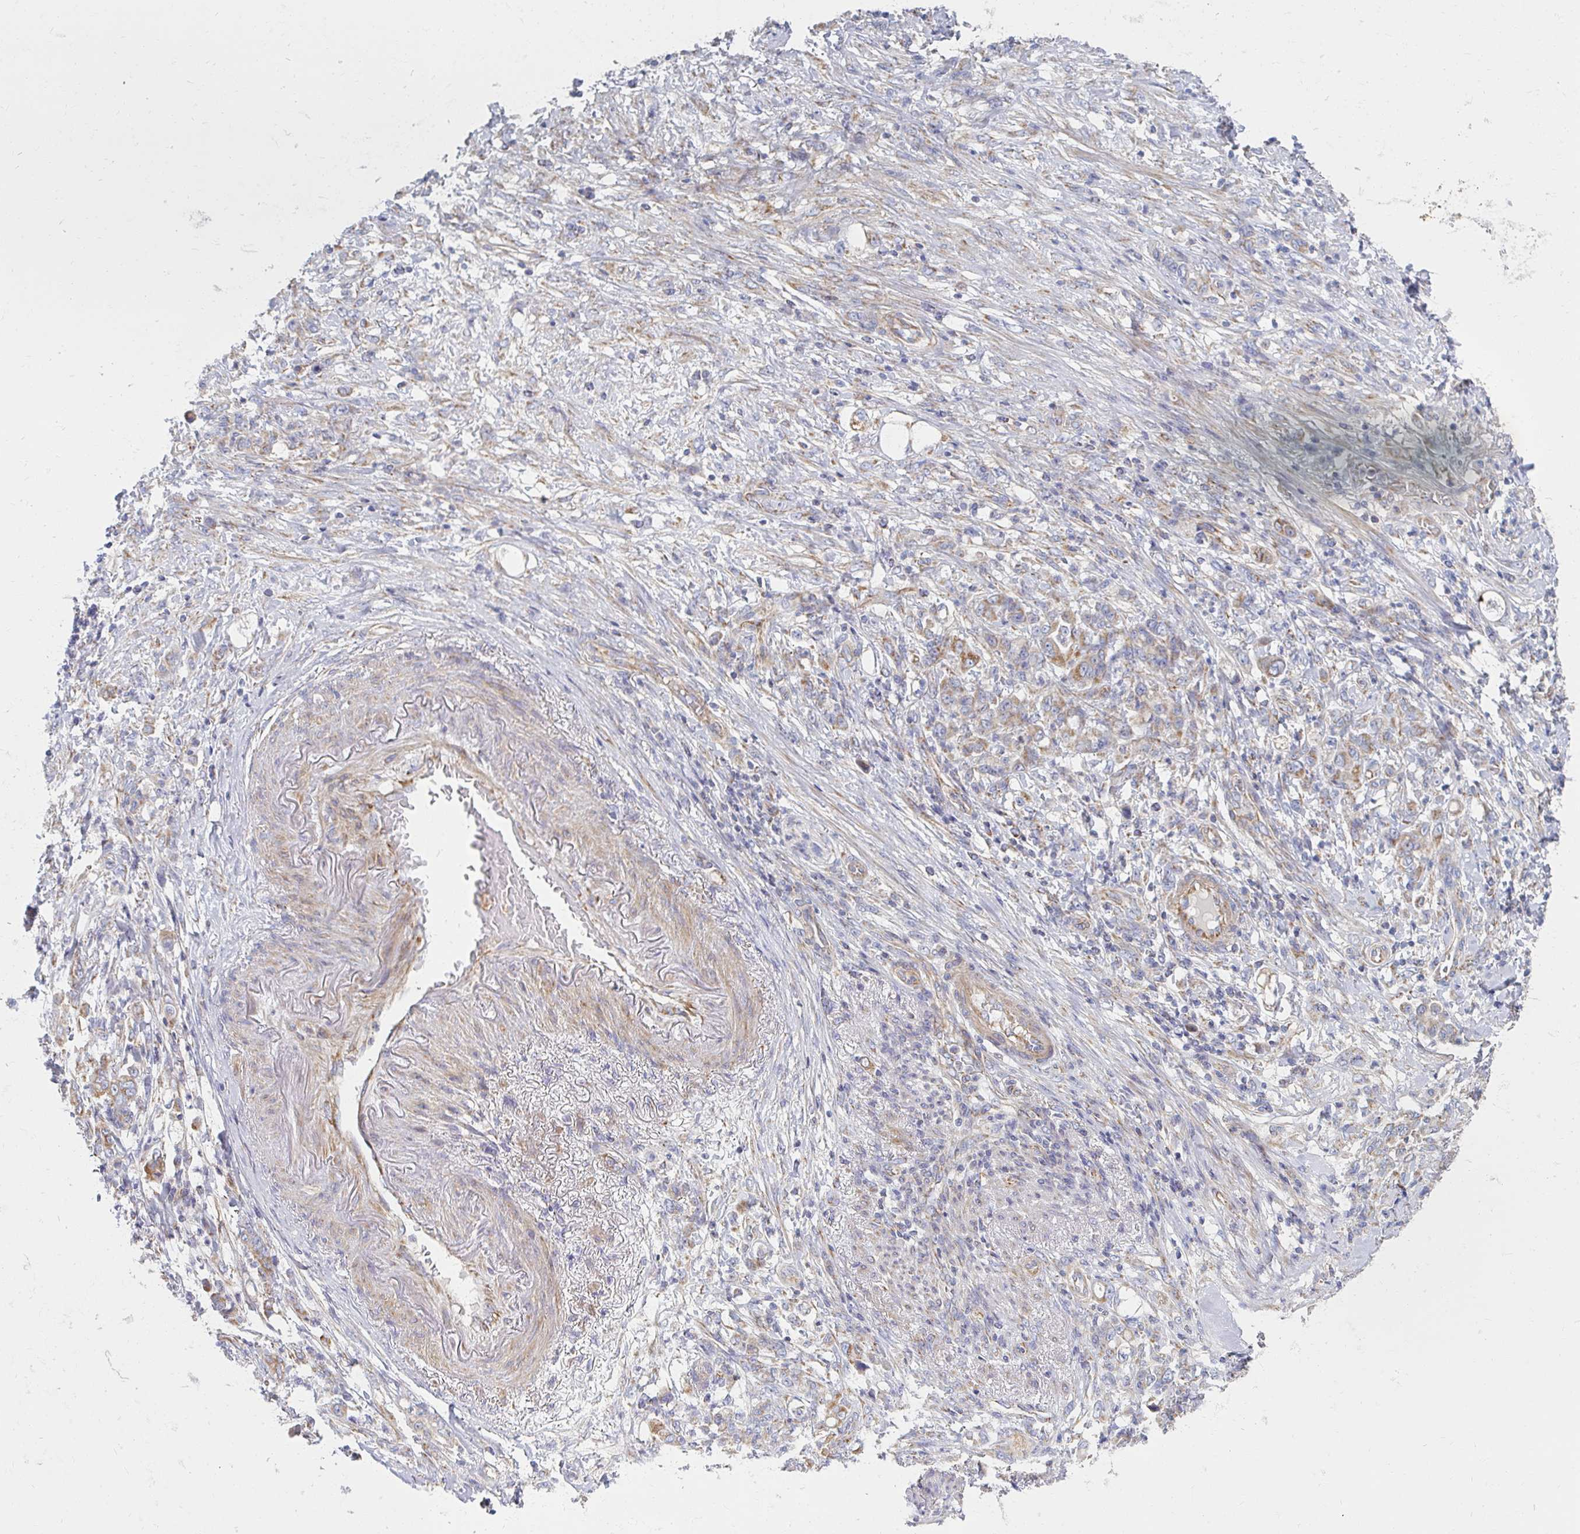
{"staining": {"intensity": "moderate", "quantity": "25%-75%", "location": "cytoplasmic/membranous"}, "tissue": "stomach cancer", "cell_type": "Tumor cells", "image_type": "cancer", "snomed": [{"axis": "morphology", "description": "Adenocarcinoma, NOS"}, {"axis": "topography", "description": "Stomach"}], "caption": "Stomach cancer tissue demonstrates moderate cytoplasmic/membranous staining in about 25%-75% of tumor cells The staining was performed using DAB (3,3'-diaminobenzidine), with brown indicating positive protein expression. Nuclei are stained blue with hematoxylin.", "gene": "MAVS", "patient": {"sex": "female", "age": 79}}